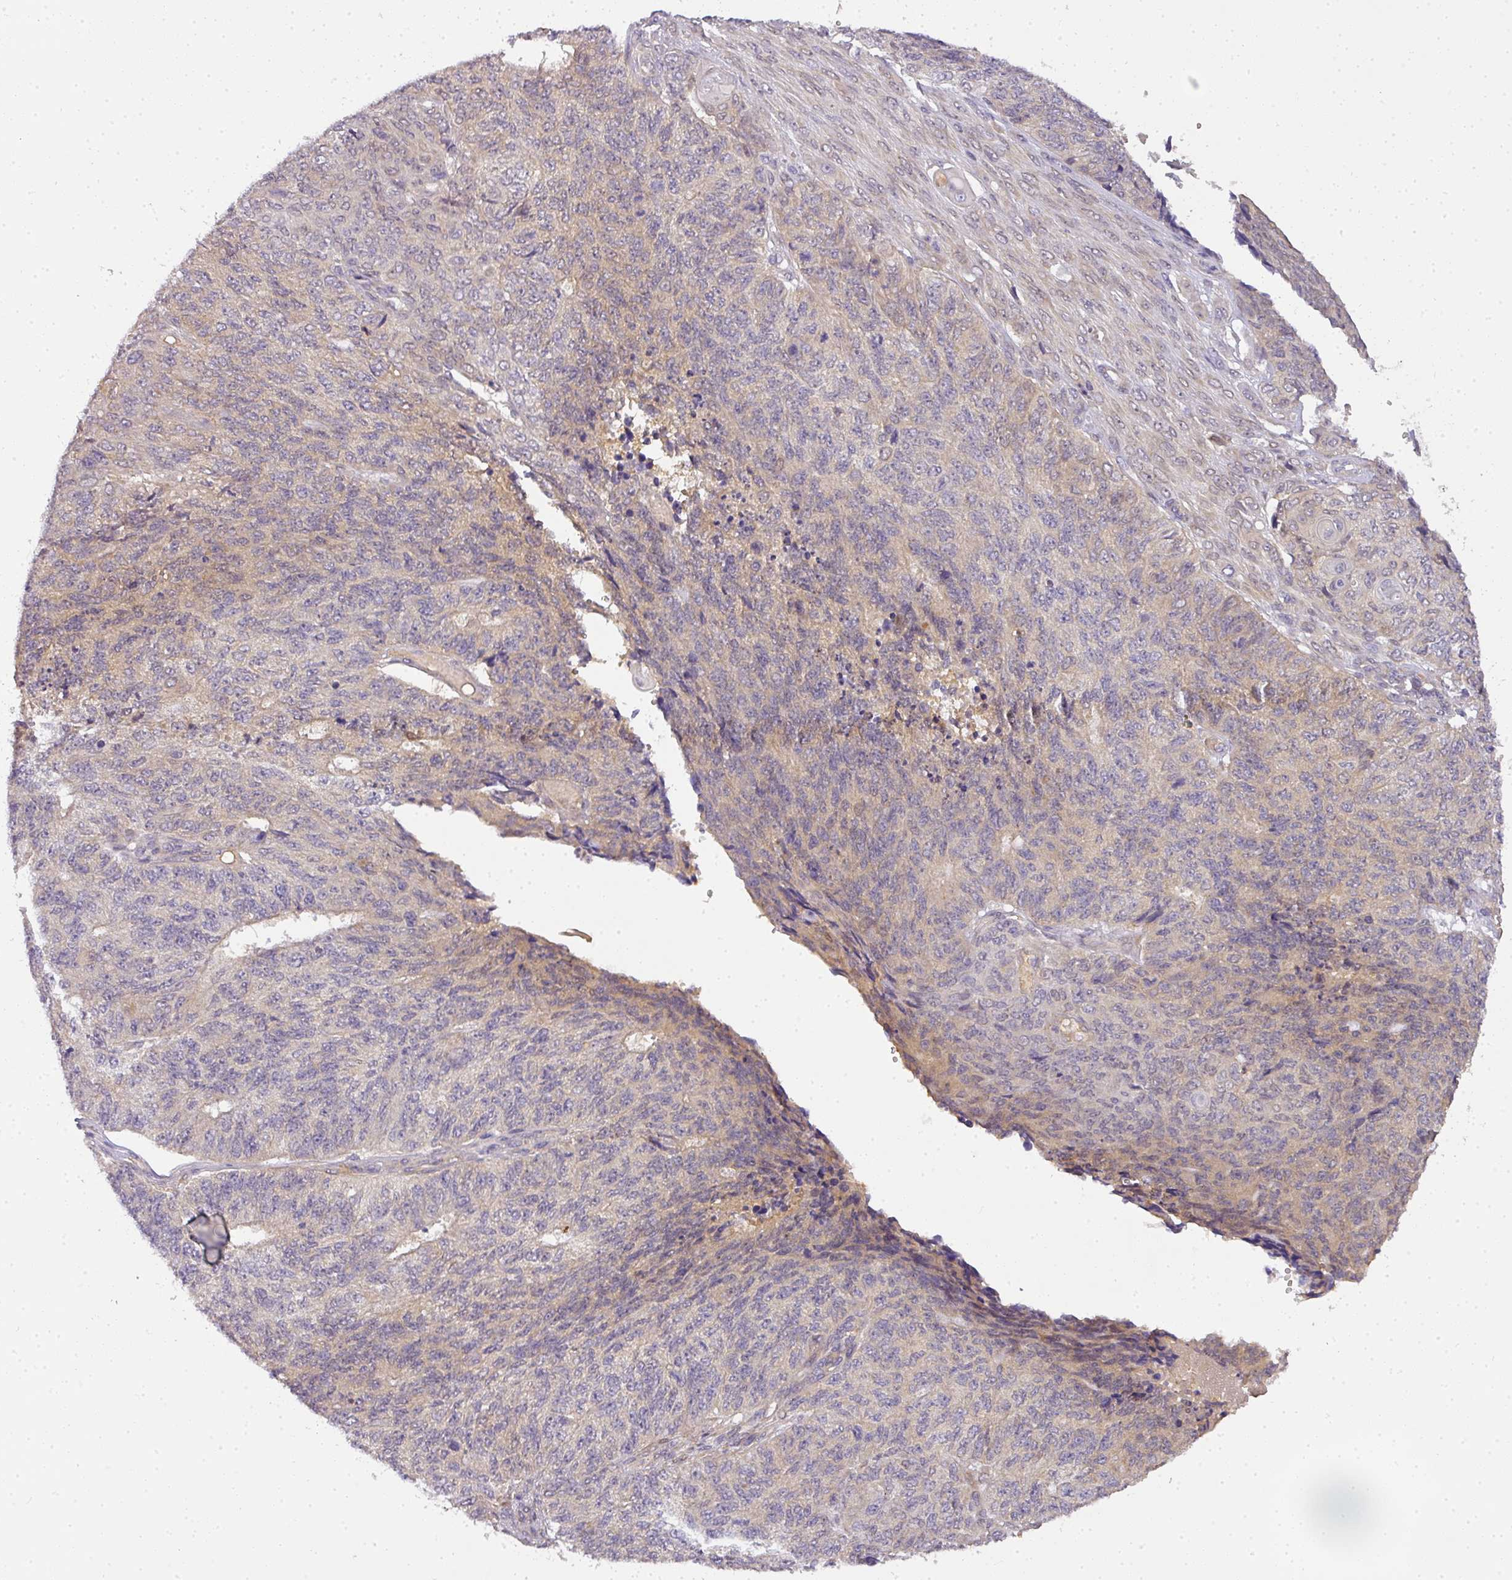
{"staining": {"intensity": "weak", "quantity": "<25%", "location": "cytoplasmic/membranous"}, "tissue": "endometrial cancer", "cell_type": "Tumor cells", "image_type": "cancer", "snomed": [{"axis": "morphology", "description": "Adenocarcinoma, NOS"}, {"axis": "topography", "description": "Endometrium"}], "caption": "Immunohistochemistry (IHC) of endometrial adenocarcinoma exhibits no expression in tumor cells.", "gene": "ADH5", "patient": {"sex": "female", "age": 32}}